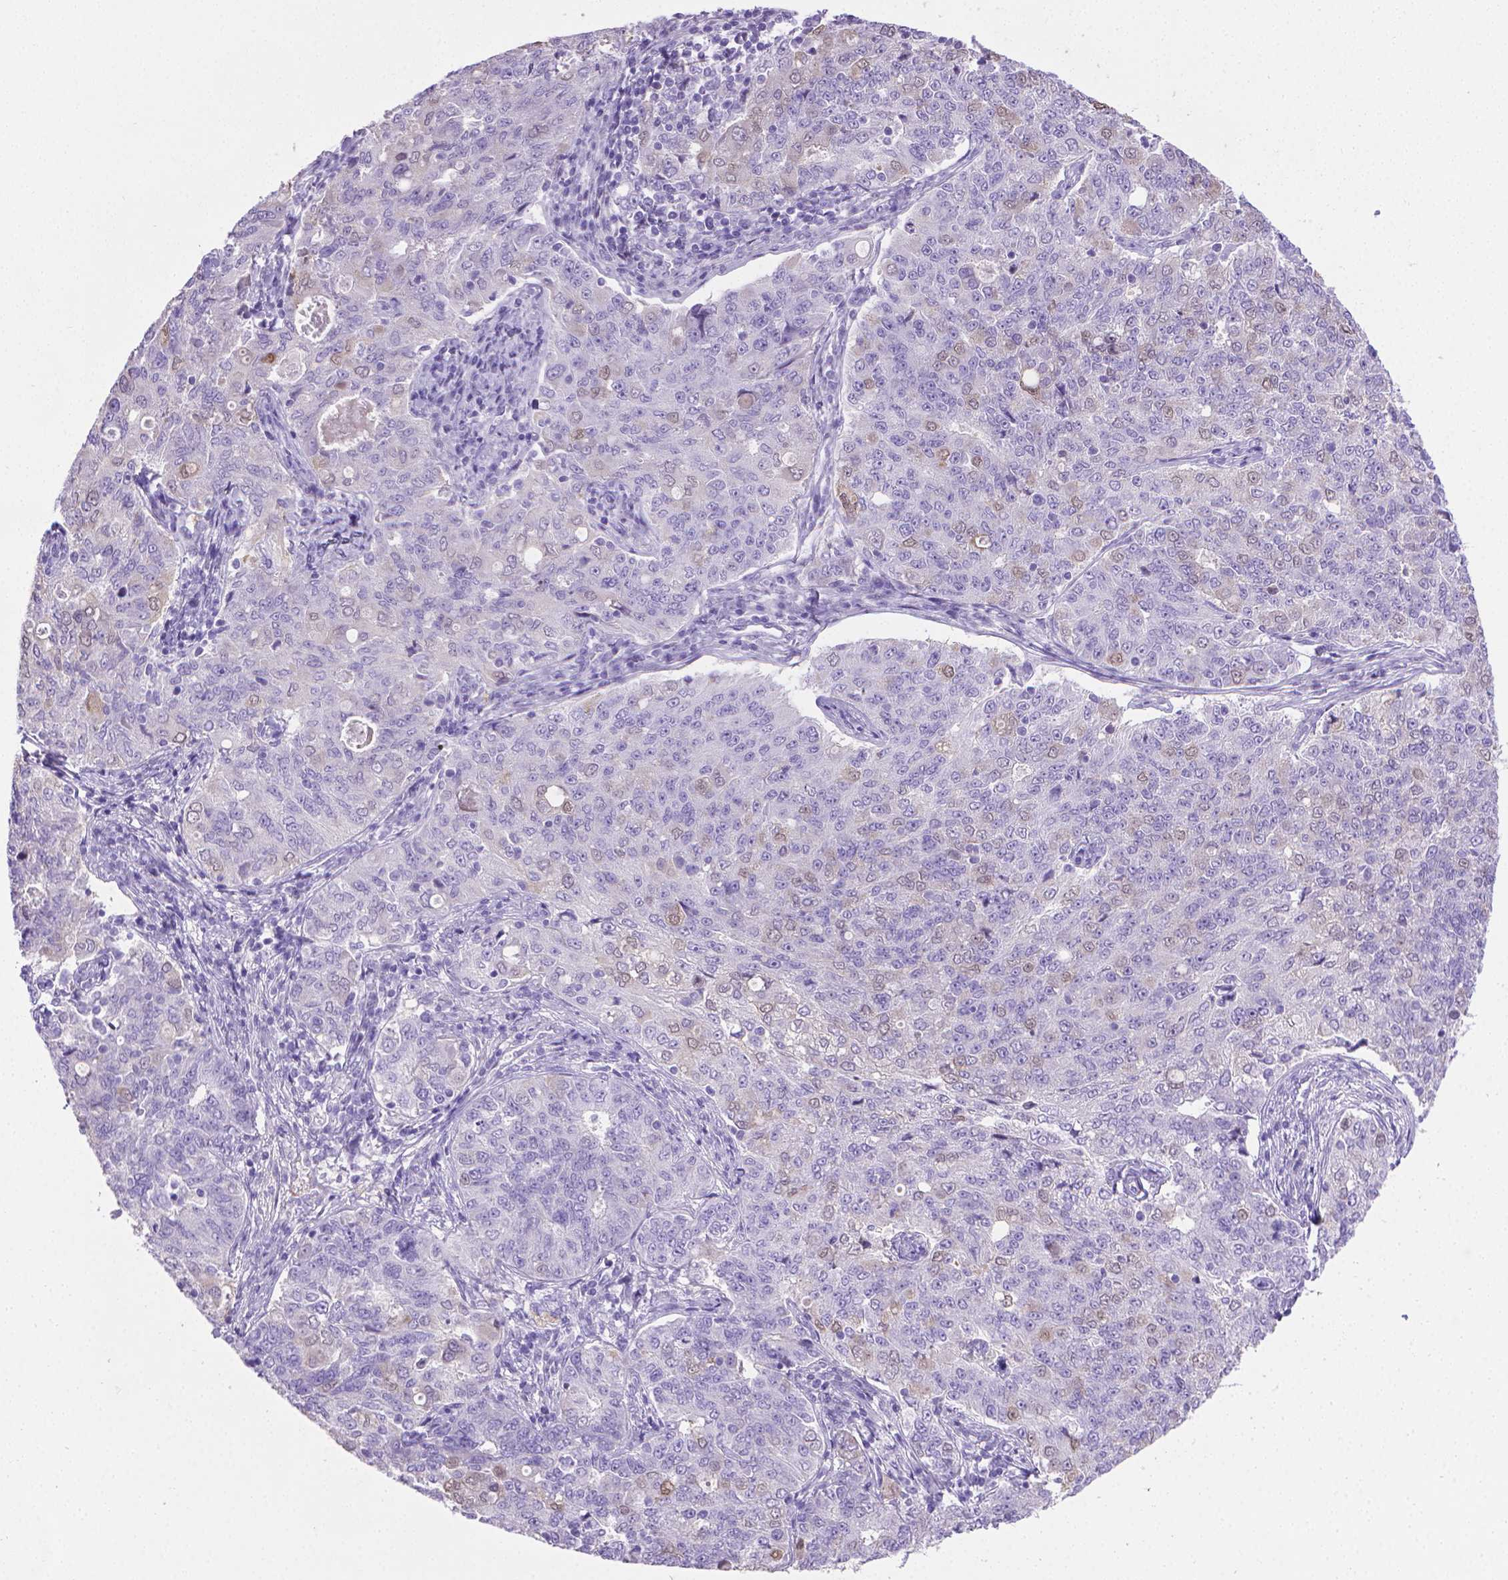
{"staining": {"intensity": "negative", "quantity": "none", "location": "none"}, "tissue": "endometrial cancer", "cell_type": "Tumor cells", "image_type": "cancer", "snomed": [{"axis": "morphology", "description": "Adenocarcinoma, NOS"}, {"axis": "topography", "description": "Endometrium"}], "caption": "The immunohistochemistry micrograph has no significant expression in tumor cells of adenocarcinoma (endometrial) tissue.", "gene": "PNMA2", "patient": {"sex": "female", "age": 43}}